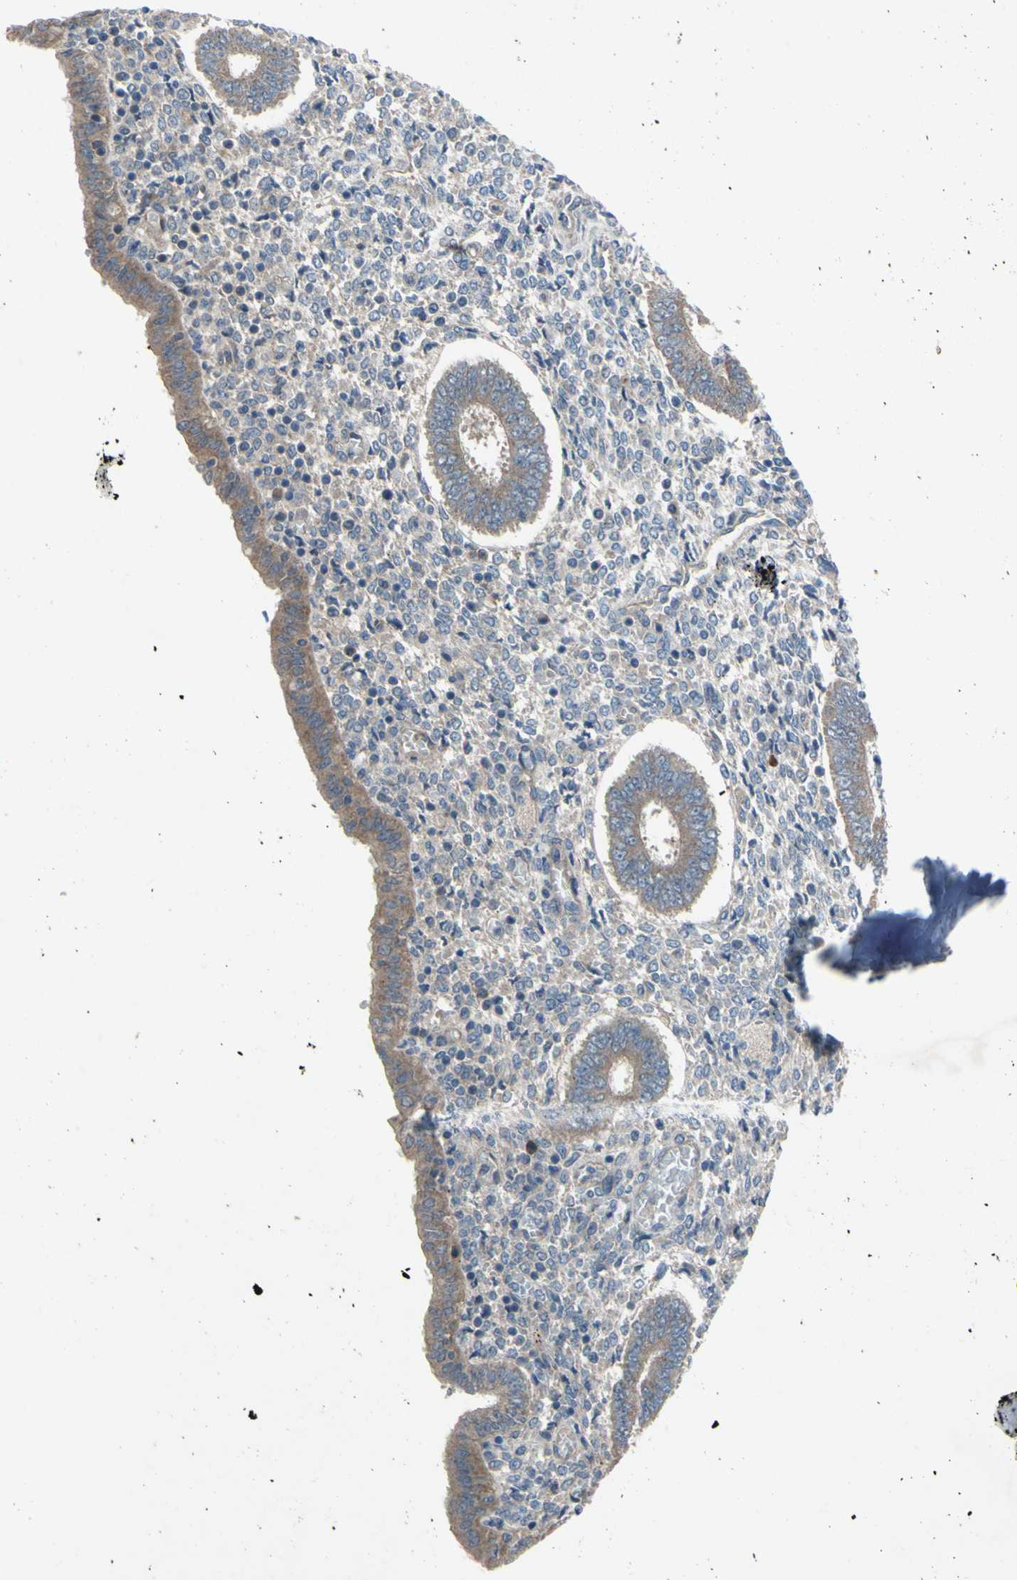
{"staining": {"intensity": "weak", "quantity": "<25%", "location": "cytoplasmic/membranous"}, "tissue": "endometrium", "cell_type": "Cells in endometrial stroma", "image_type": "normal", "snomed": [{"axis": "morphology", "description": "Normal tissue, NOS"}, {"axis": "topography", "description": "Endometrium"}], "caption": "The image demonstrates no significant expression in cells in endometrial stroma of endometrium. (DAB immunohistochemistry (IHC), high magnification).", "gene": "HILPDA", "patient": {"sex": "female", "age": 35}}